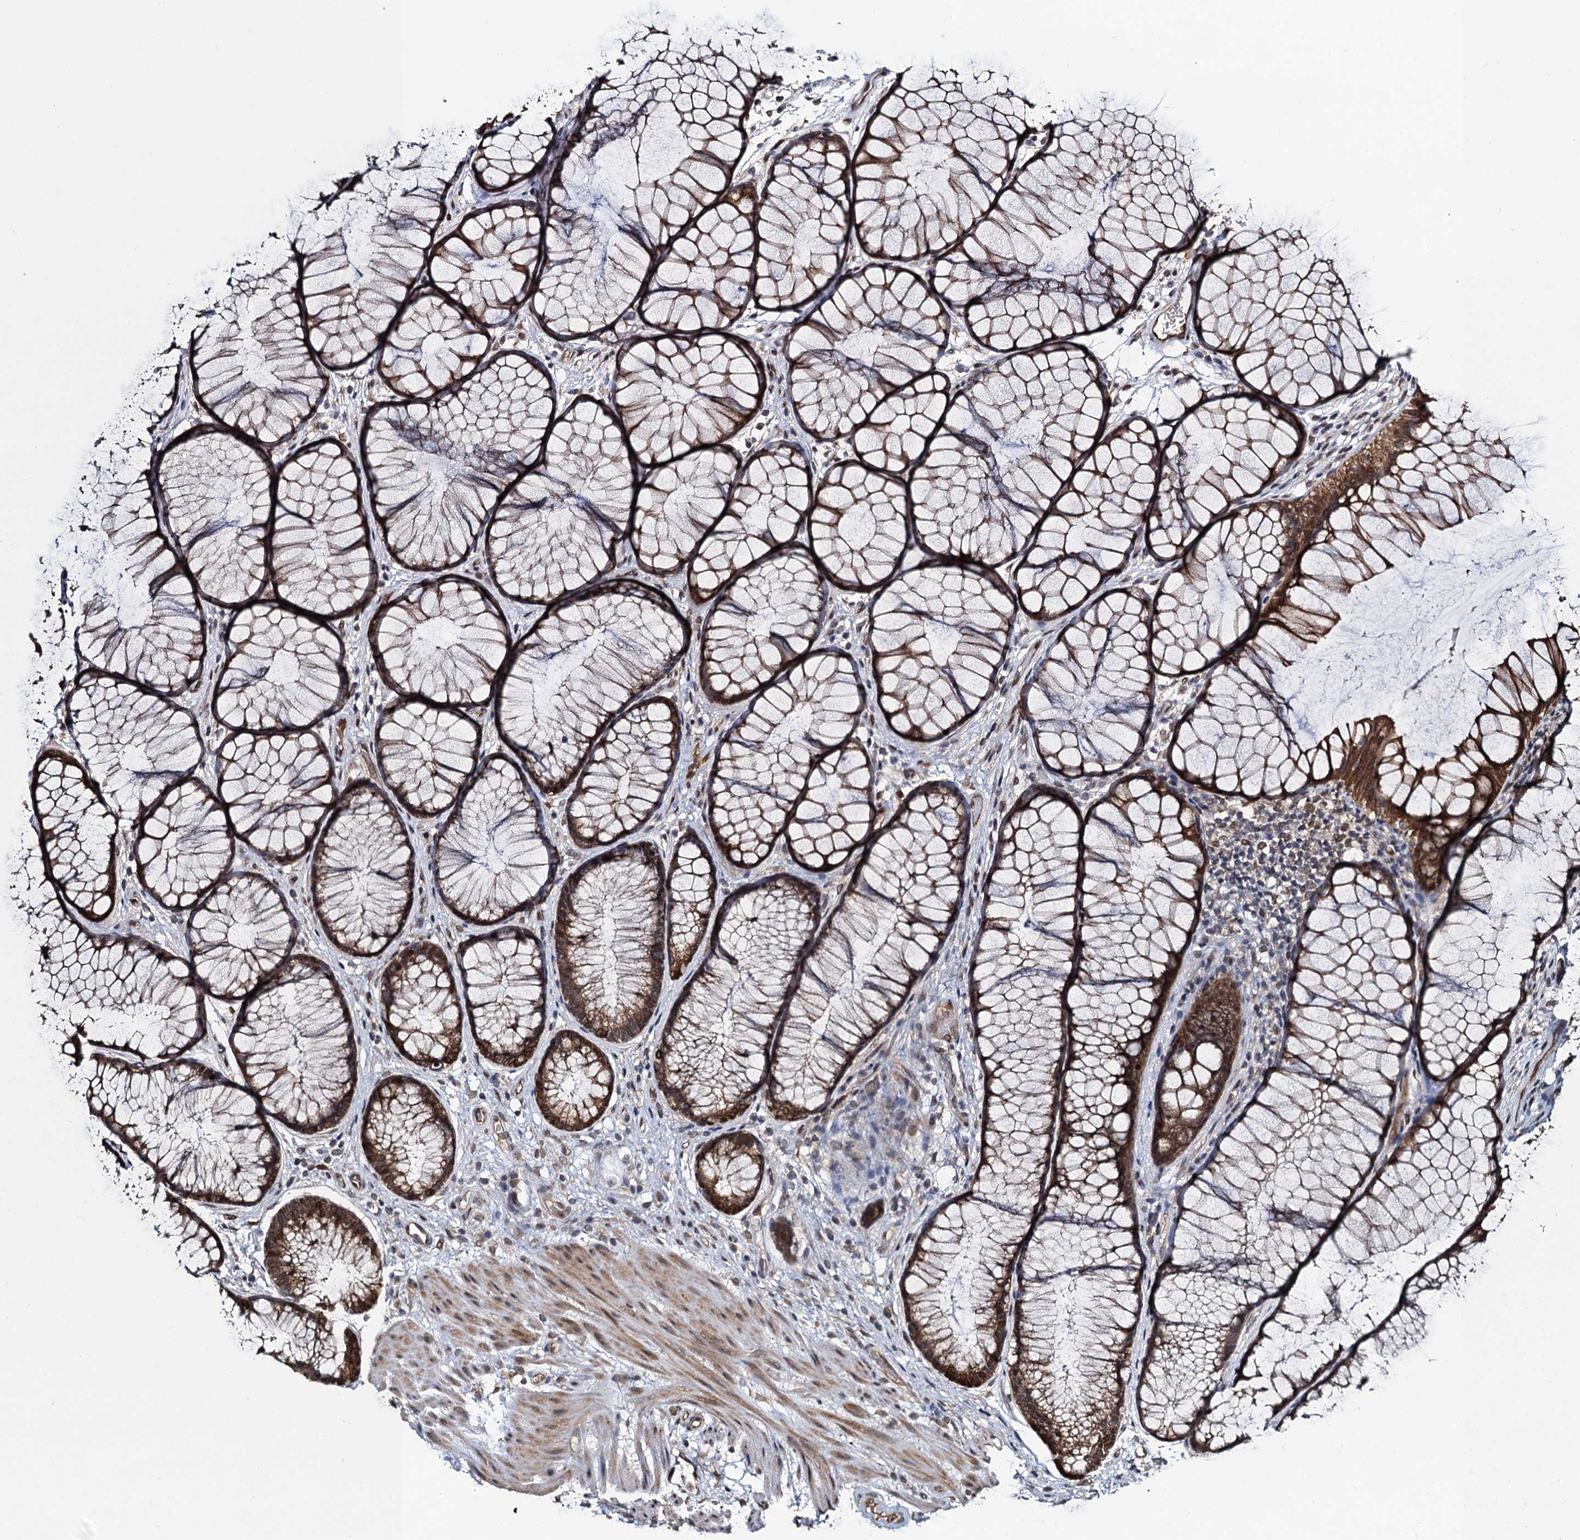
{"staining": {"intensity": "moderate", "quantity": ">75%", "location": "cytoplasmic/membranous"}, "tissue": "colon", "cell_type": "Endothelial cells", "image_type": "normal", "snomed": [{"axis": "morphology", "description": "Normal tissue, NOS"}, {"axis": "topography", "description": "Colon"}], "caption": "Colon was stained to show a protein in brown. There is medium levels of moderate cytoplasmic/membranous positivity in approximately >75% of endothelial cells. The staining was performed using DAB (3,3'-diaminobenzidine), with brown indicating positive protein expression. Nuclei are stained blue with hematoxylin.", "gene": "EVX2", "patient": {"sex": "female", "age": 82}}